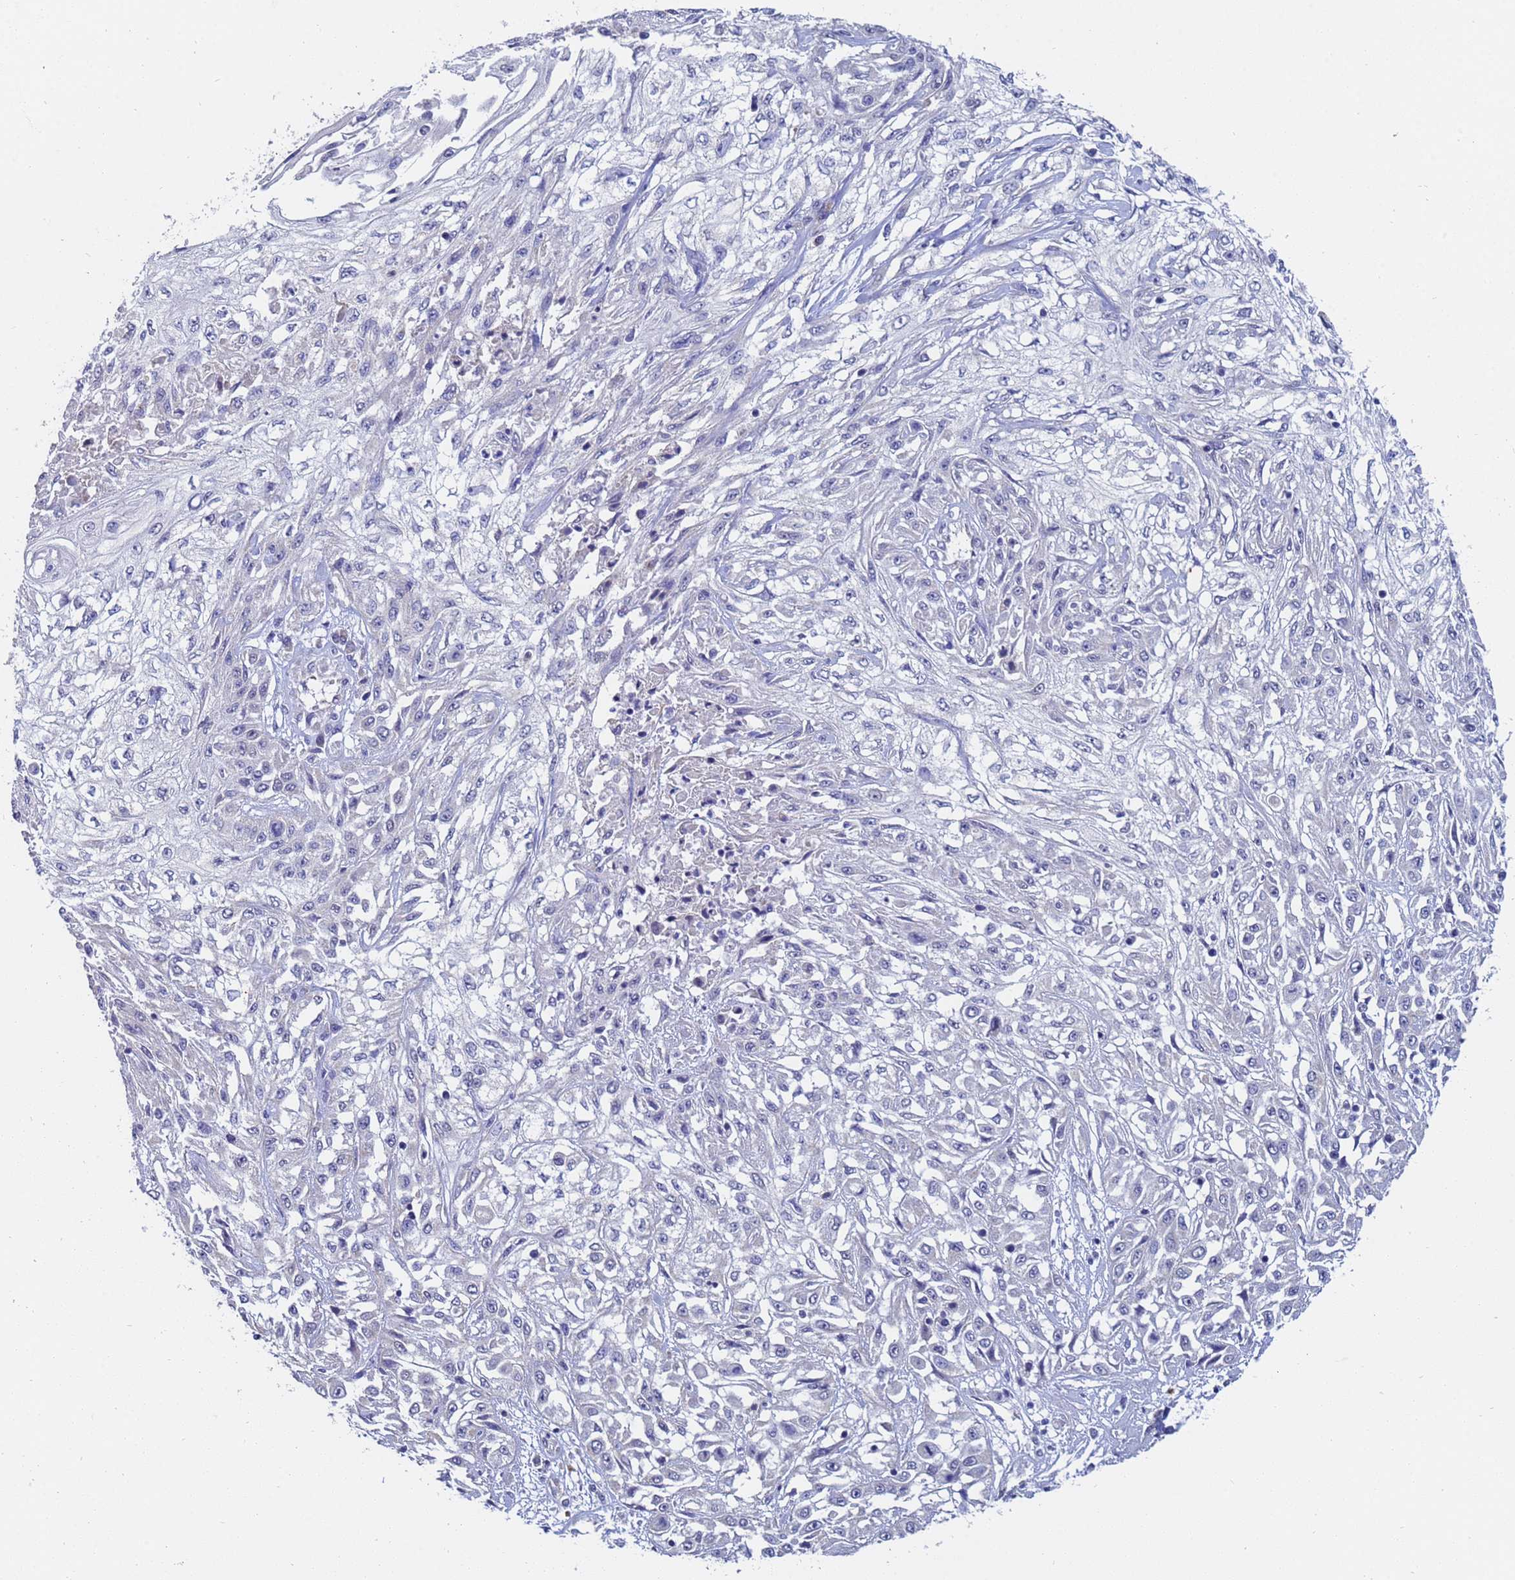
{"staining": {"intensity": "negative", "quantity": "none", "location": "none"}, "tissue": "skin cancer", "cell_type": "Tumor cells", "image_type": "cancer", "snomed": [{"axis": "morphology", "description": "Squamous cell carcinoma, NOS"}, {"axis": "morphology", "description": "Squamous cell carcinoma, metastatic, NOS"}, {"axis": "topography", "description": "Skin"}, {"axis": "topography", "description": "Lymph node"}], "caption": "Tumor cells show no significant expression in skin squamous cell carcinoma.", "gene": "IHO1", "patient": {"sex": "male", "age": 75}}